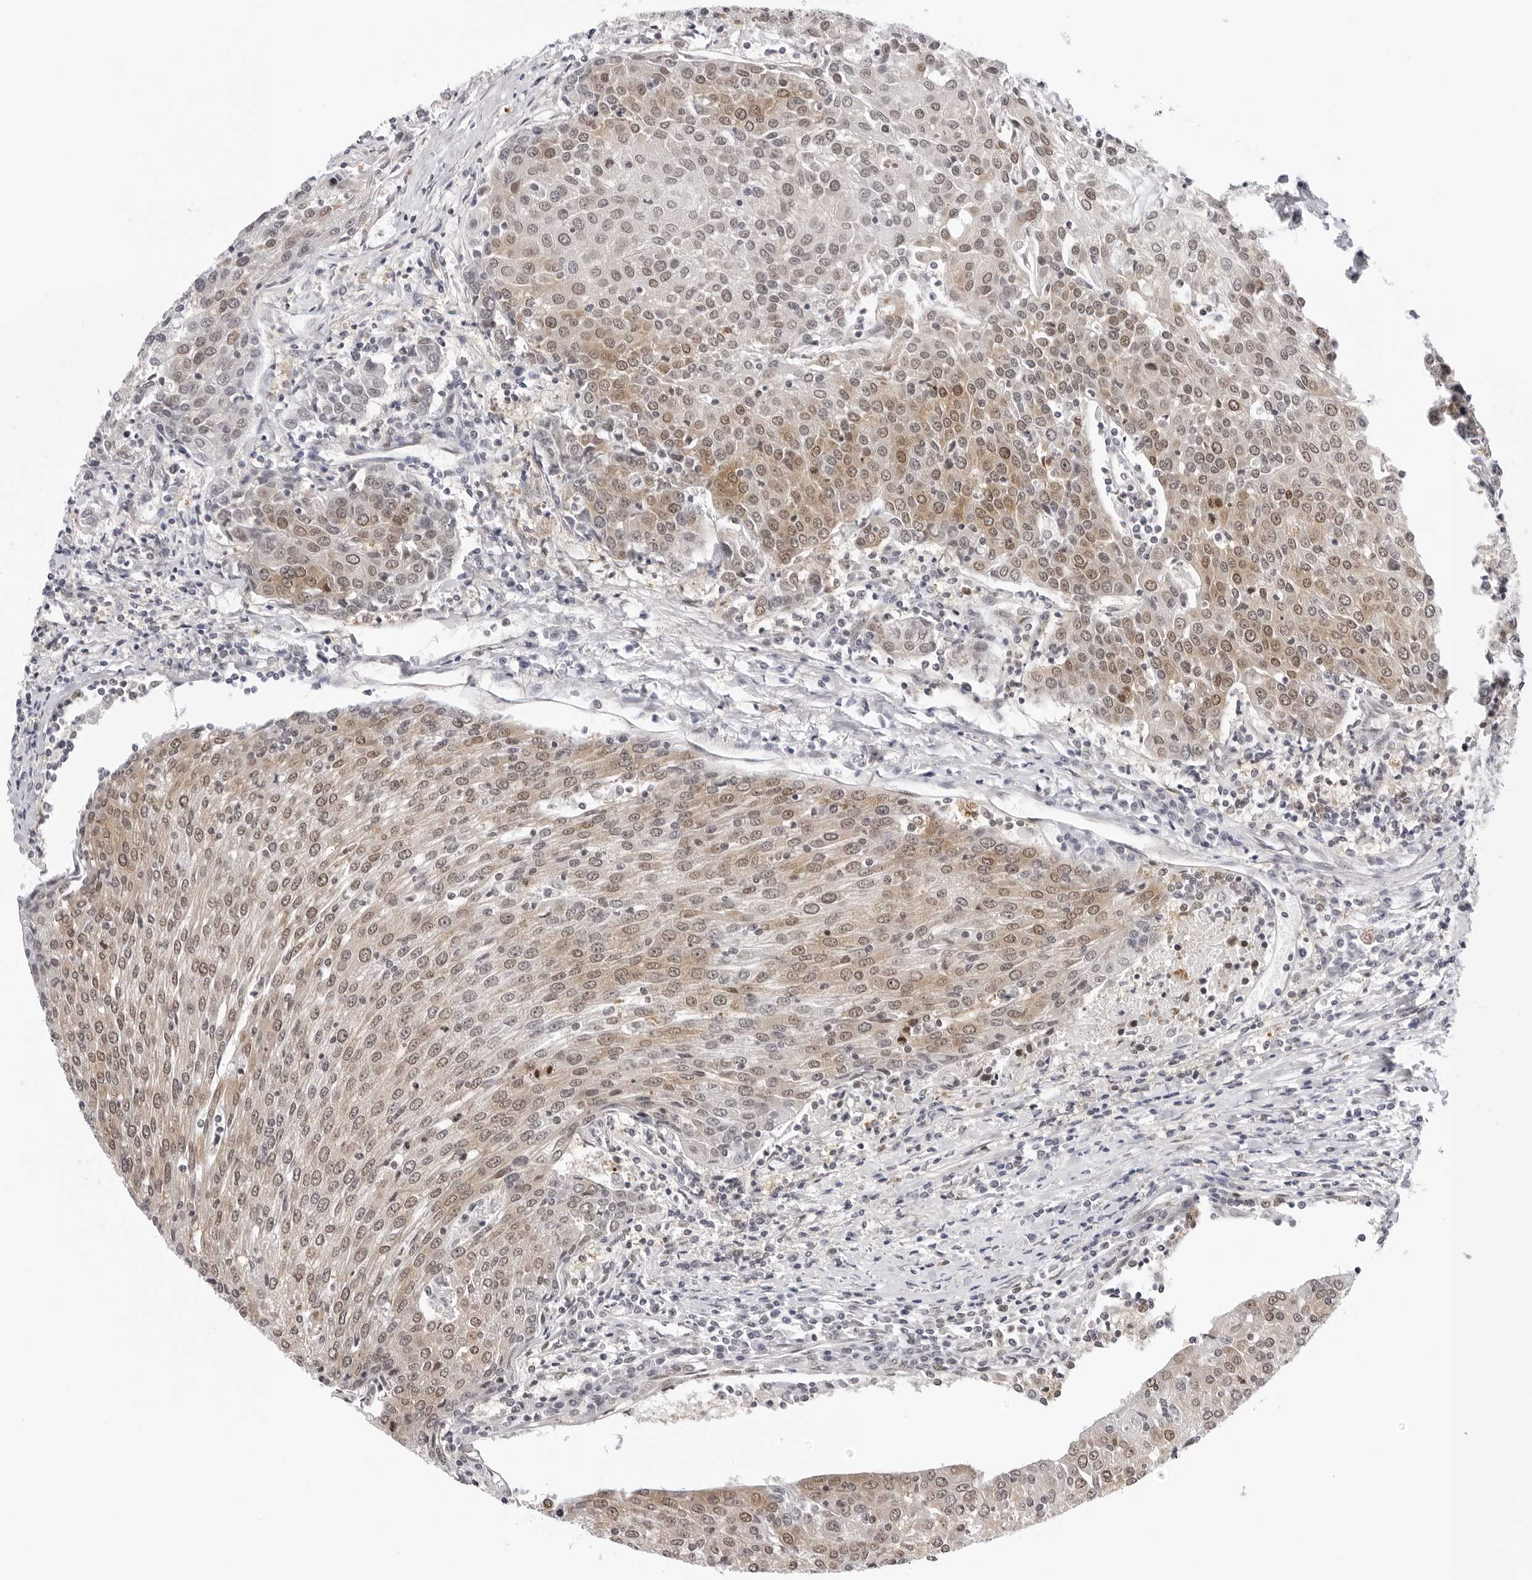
{"staining": {"intensity": "moderate", "quantity": ">75%", "location": "cytoplasmic/membranous,nuclear"}, "tissue": "urothelial cancer", "cell_type": "Tumor cells", "image_type": "cancer", "snomed": [{"axis": "morphology", "description": "Urothelial carcinoma, High grade"}, {"axis": "topography", "description": "Urinary bladder"}], "caption": "A medium amount of moderate cytoplasmic/membranous and nuclear expression is appreciated in approximately >75% of tumor cells in urothelial cancer tissue. The protein is shown in brown color, while the nuclei are stained blue.", "gene": "WDR77", "patient": {"sex": "female", "age": 85}}